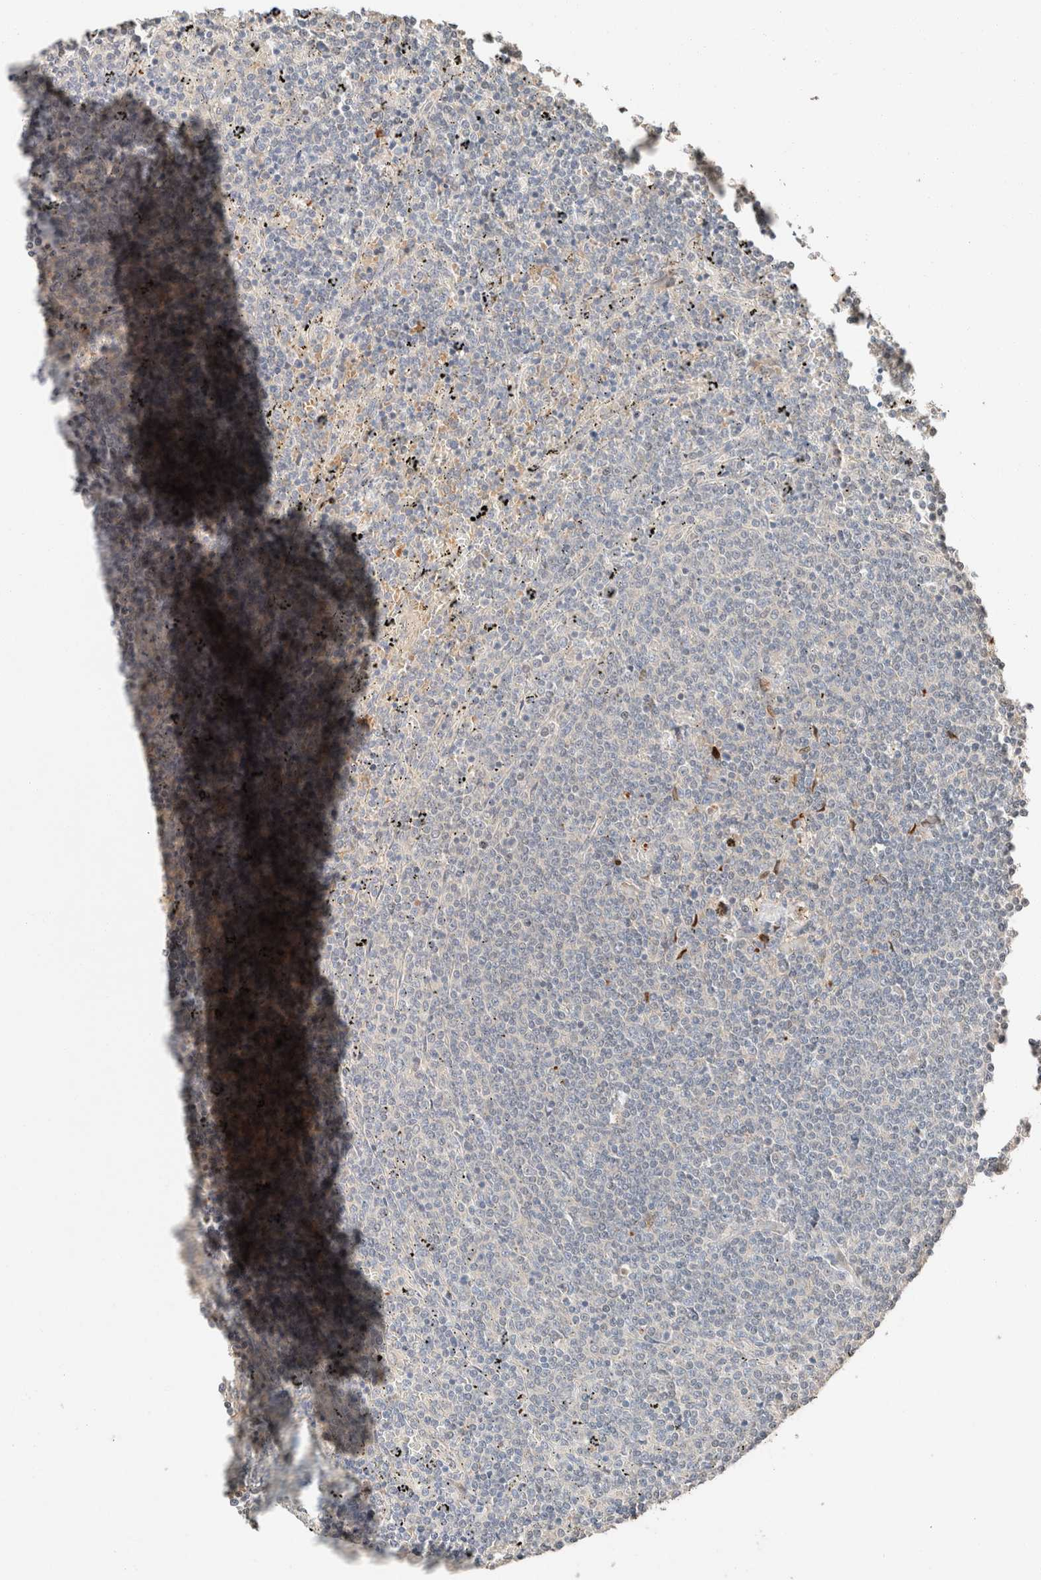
{"staining": {"intensity": "negative", "quantity": "none", "location": "none"}, "tissue": "lymphoma", "cell_type": "Tumor cells", "image_type": "cancer", "snomed": [{"axis": "morphology", "description": "Malignant lymphoma, non-Hodgkin's type, Low grade"}, {"axis": "topography", "description": "Spleen"}], "caption": "DAB (3,3'-diaminobenzidine) immunohistochemical staining of human malignant lymphoma, non-Hodgkin's type (low-grade) exhibits no significant expression in tumor cells. Brightfield microscopy of IHC stained with DAB (3,3'-diaminobenzidine) (brown) and hematoxylin (blue), captured at high magnification.", "gene": "TUBD1", "patient": {"sex": "female", "age": 50}}